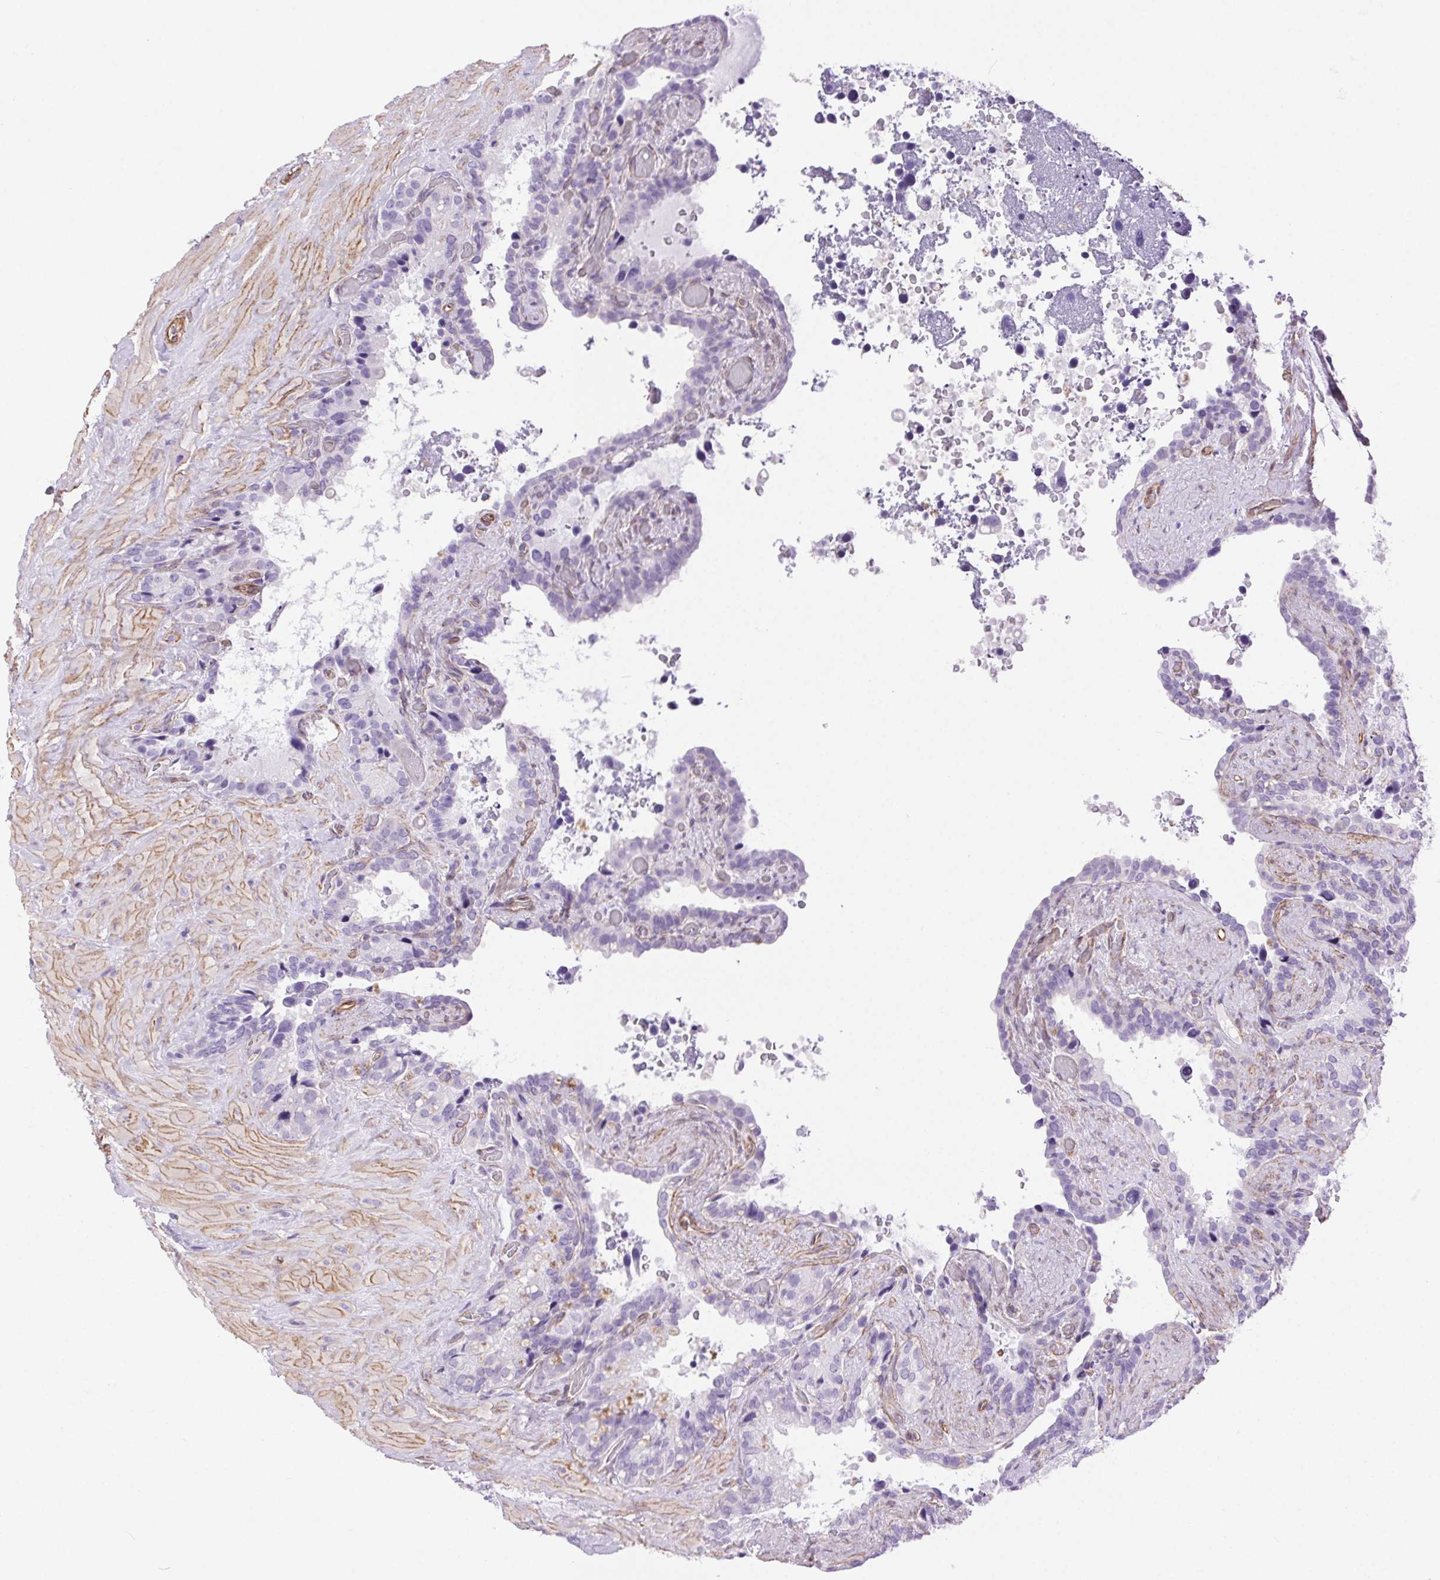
{"staining": {"intensity": "negative", "quantity": "none", "location": "none"}, "tissue": "seminal vesicle", "cell_type": "Glandular cells", "image_type": "normal", "snomed": [{"axis": "morphology", "description": "Normal tissue, NOS"}, {"axis": "topography", "description": "Seminal veicle"}], "caption": "Immunohistochemistry (IHC) image of normal human seminal vesicle stained for a protein (brown), which demonstrates no expression in glandular cells.", "gene": "SHCBP1L", "patient": {"sex": "male", "age": 60}}